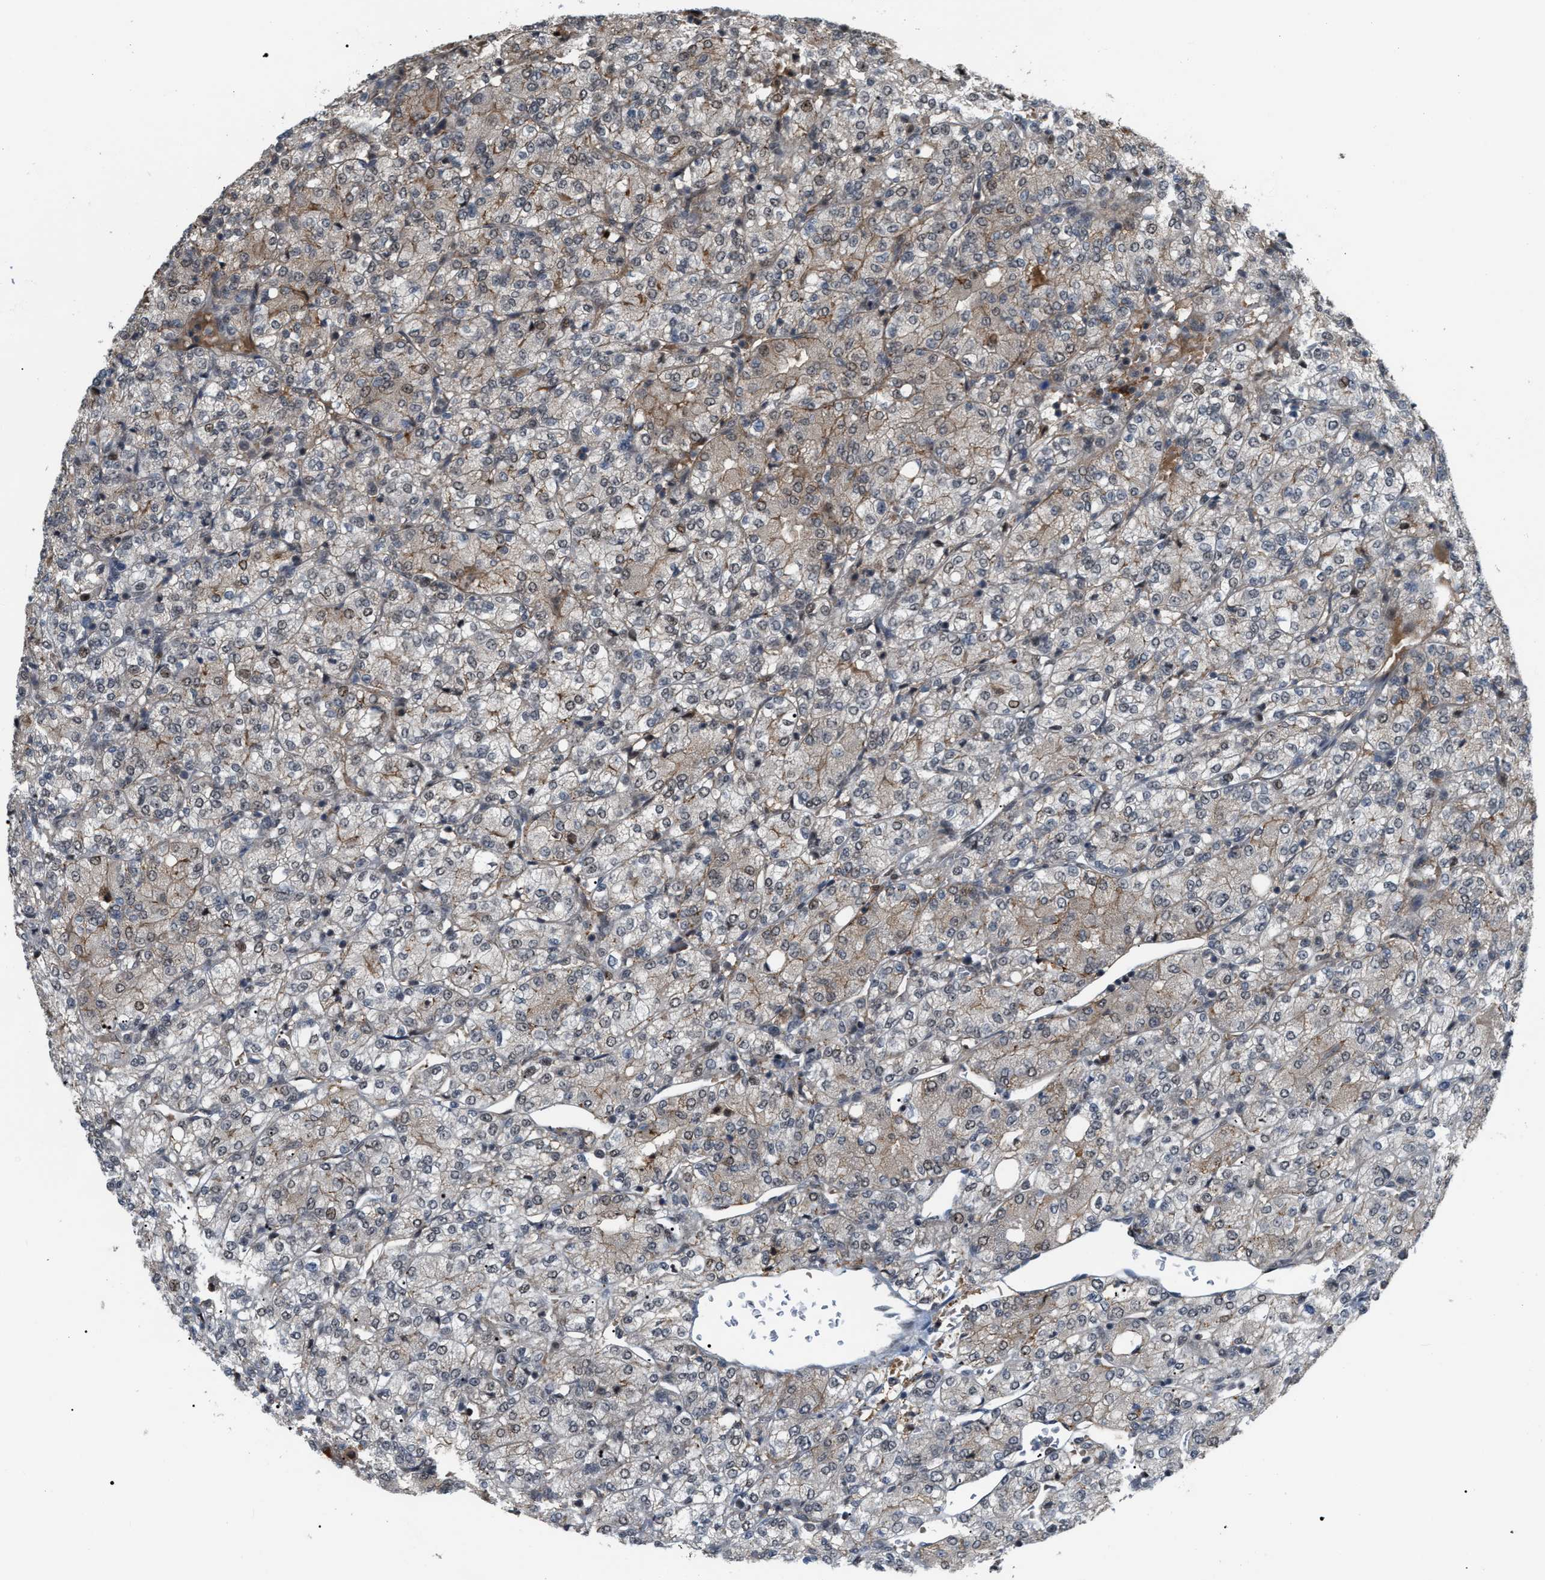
{"staining": {"intensity": "weak", "quantity": "25%-75%", "location": "cytoplasmic/membranous,nuclear"}, "tissue": "renal cancer", "cell_type": "Tumor cells", "image_type": "cancer", "snomed": [{"axis": "morphology", "description": "Adenocarcinoma, NOS"}, {"axis": "topography", "description": "Kidney"}], "caption": "Renal cancer (adenocarcinoma) stained with DAB immunohistochemistry (IHC) exhibits low levels of weak cytoplasmic/membranous and nuclear staining in approximately 25%-75% of tumor cells.", "gene": "RFFL", "patient": {"sex": "male", "age": 77}}